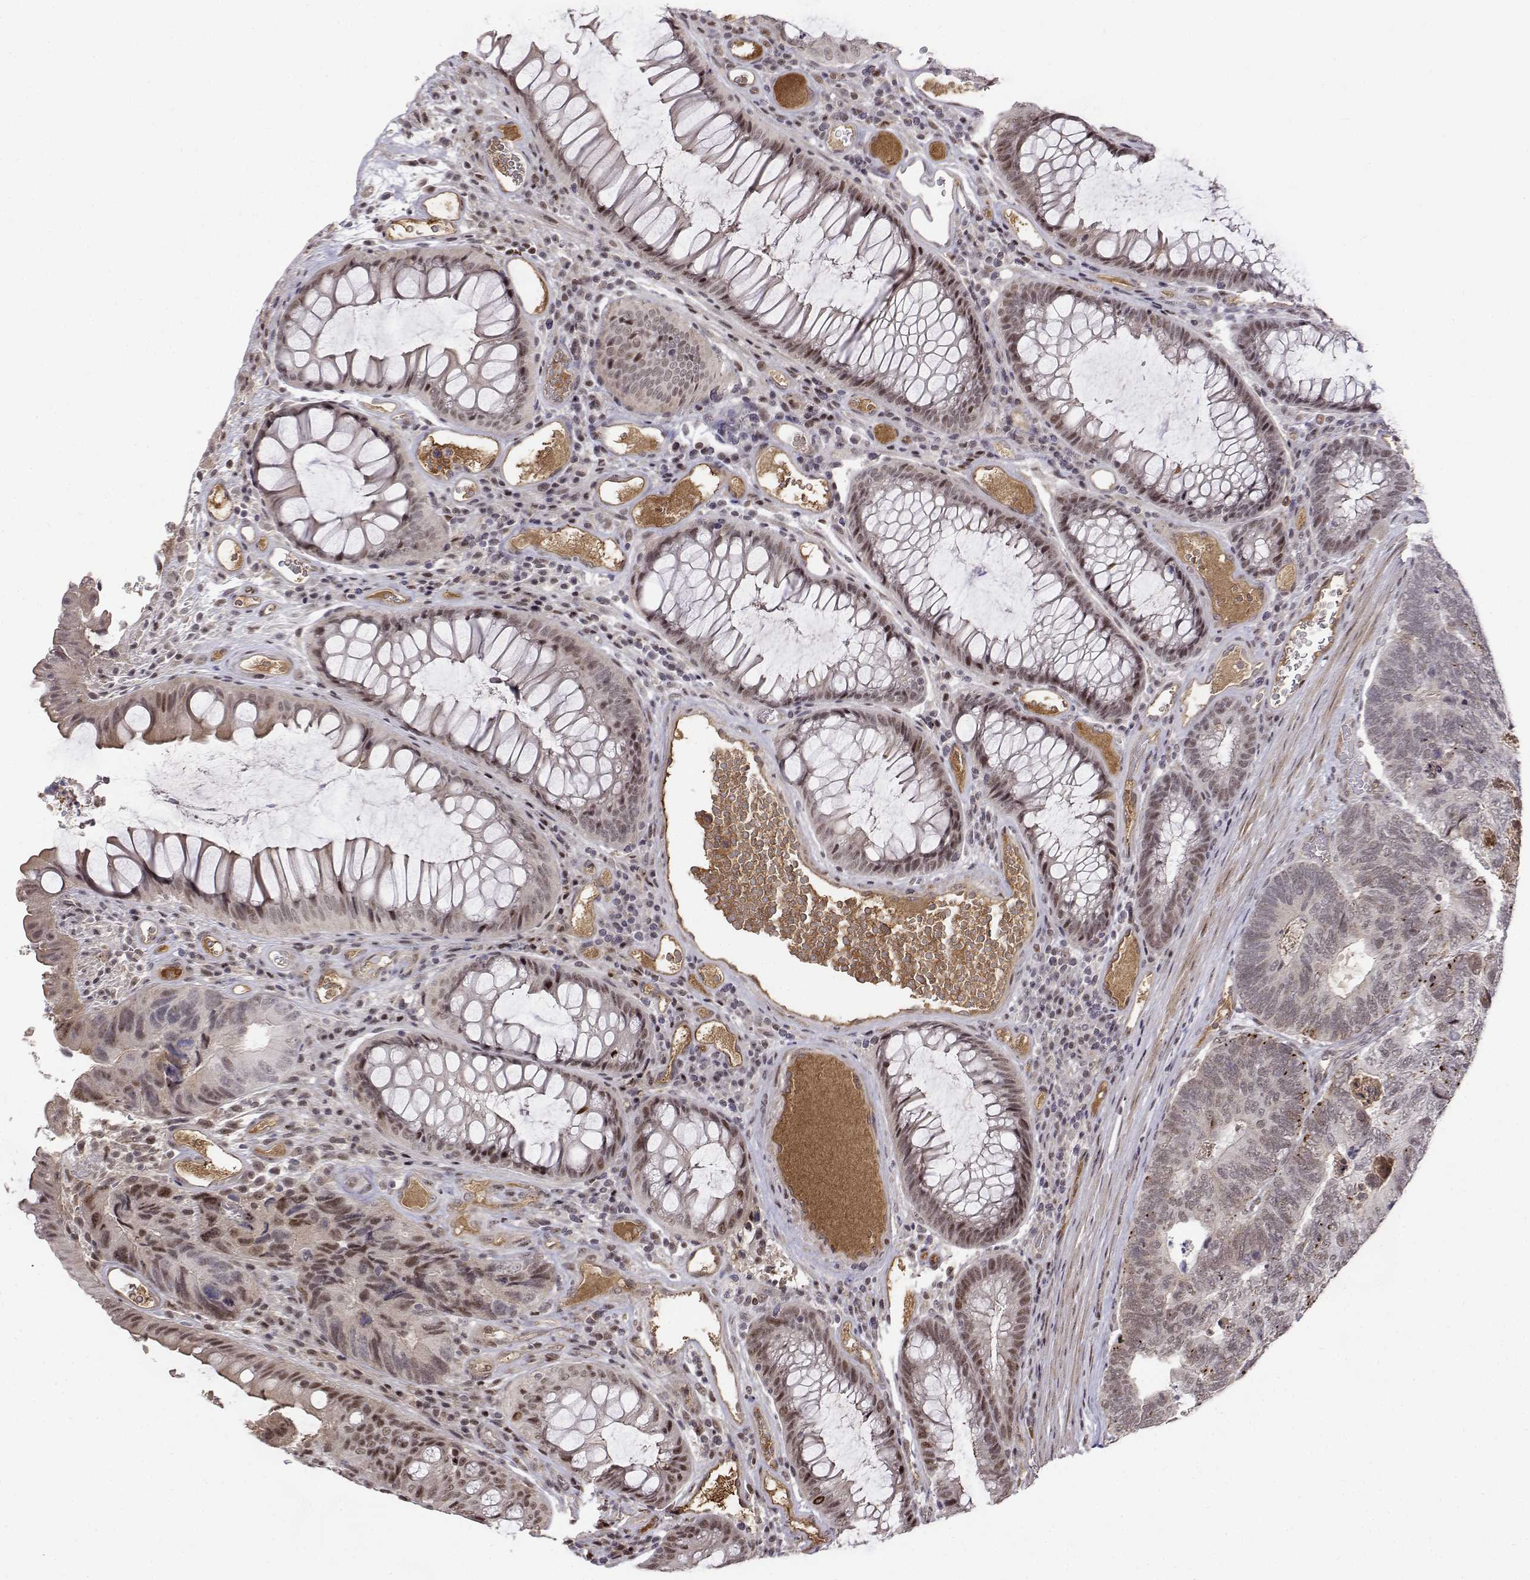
{"staining": {"intensity": "negative", "quantity": "none", "location": "none"}, "tissue": "colorectal cancer", "cell_type": "Tumor cells", "image_type": "cancer", "snomed": [{"axis": "morphology", "description": "Adenocarcinoma, NOS"}, {"axis": "topography", "description": "Colon"}], "caption": "A micrograph of human colorectal cancer is negative for staining in tumor cells. The staining was performed using DAB to visualize the protein expression in brown, while the nuclei were stained in blue with hematoxylin (Magnification: 20x).", "gene": "ITGA7", "patient": {"sex": "female", "age": 67}}